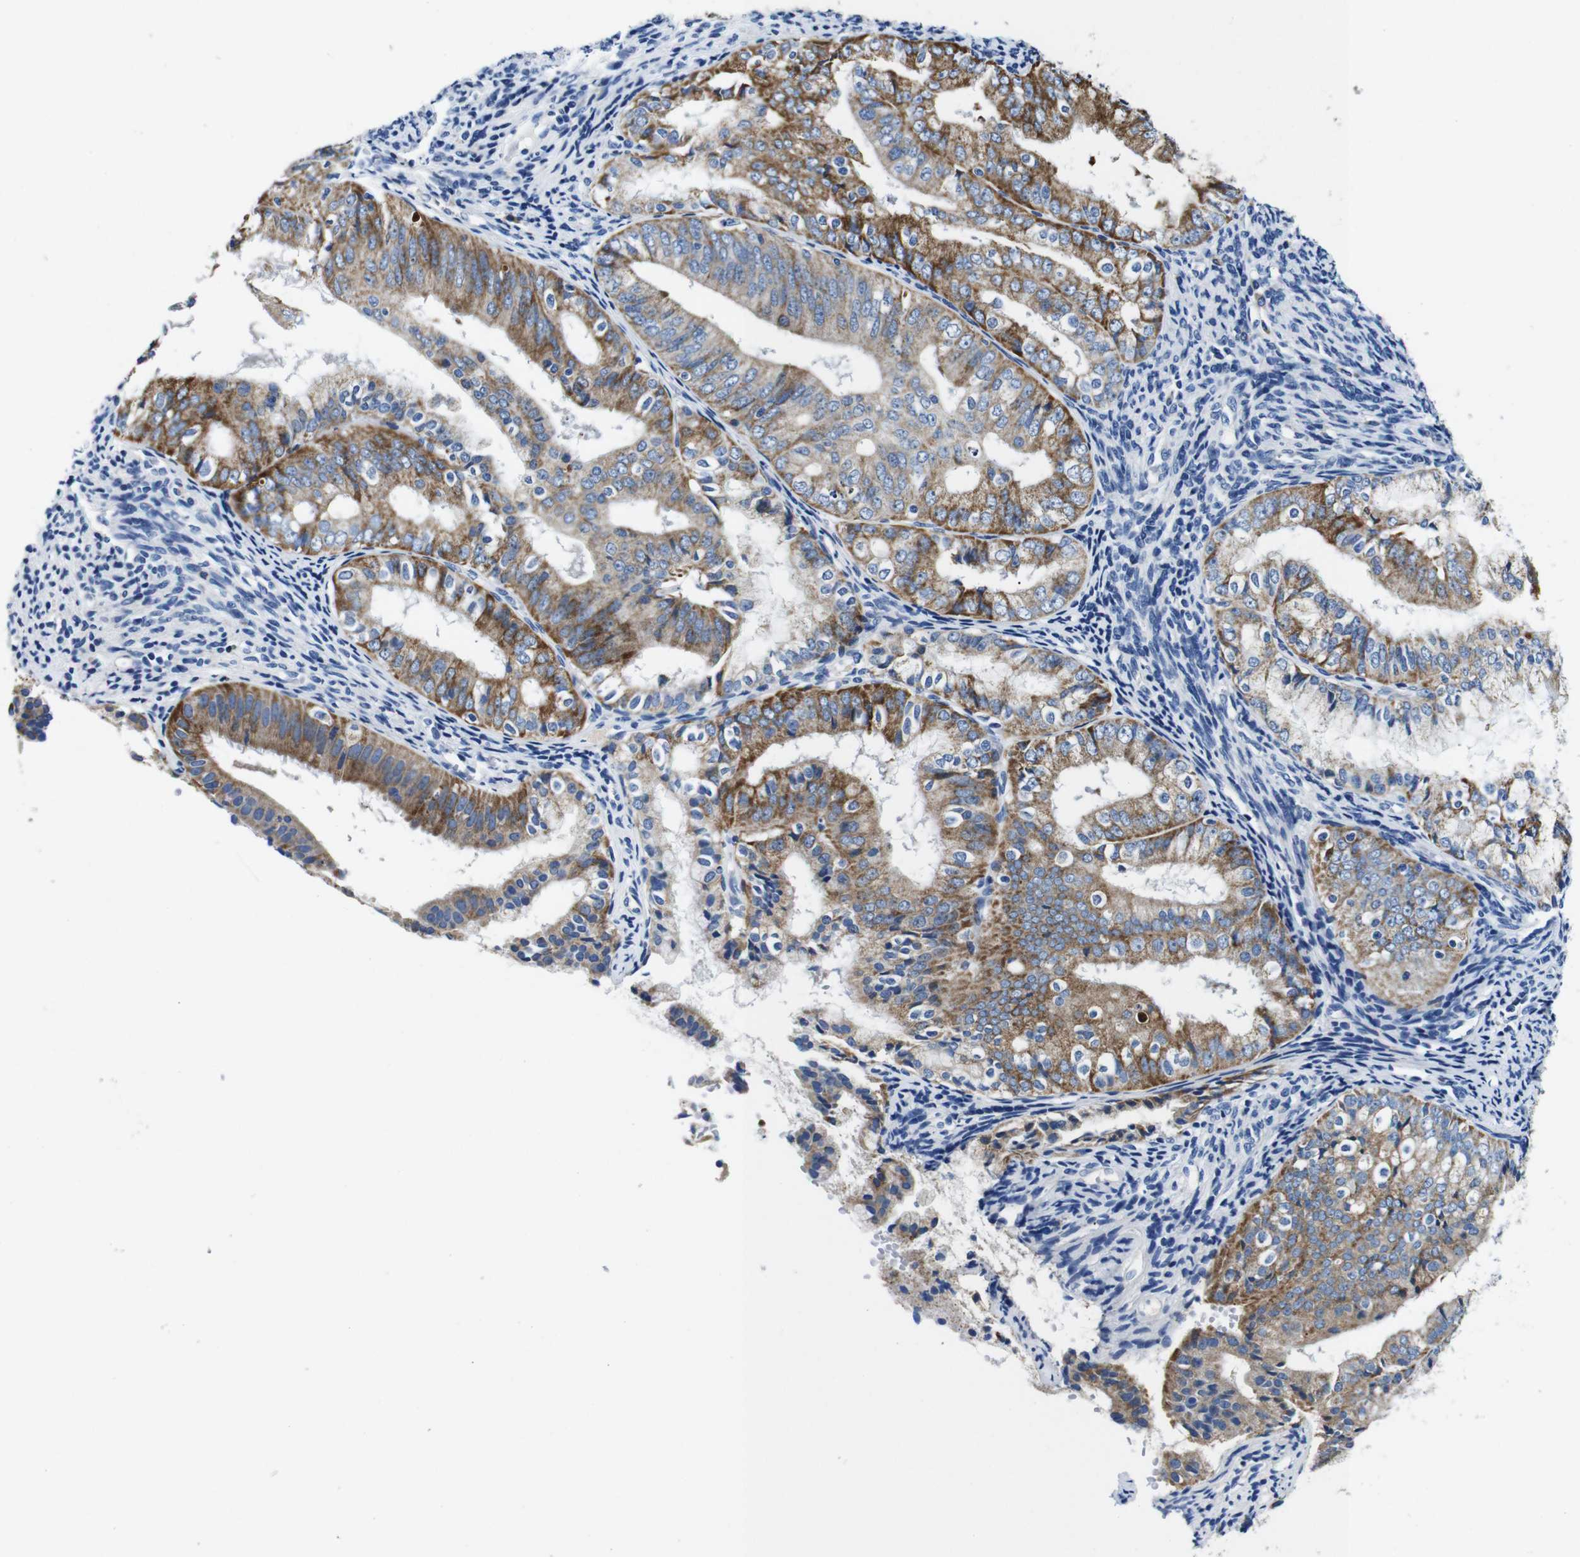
{"staining": {"intensity": "moderate", "quantity": ">75%", "location": "cytoplasmic/membranous"}, "tissue": "endometrial cancer", "cell_type": "Tumor cells", "image_type": "cancer", "snomed": [{"axis": "morphology", "description": "Adenocarcinoma, NOS"}, {"axis": "topography", "description": "Endometrium"}], "caption": "A brown stain labels moderate cytoplasmic/membranous positivity of a protein in human adenocarcinoma (endometrial) tumor cells.", "gene": "SNX19", "patient": {"sex": "female", "age": 63}}